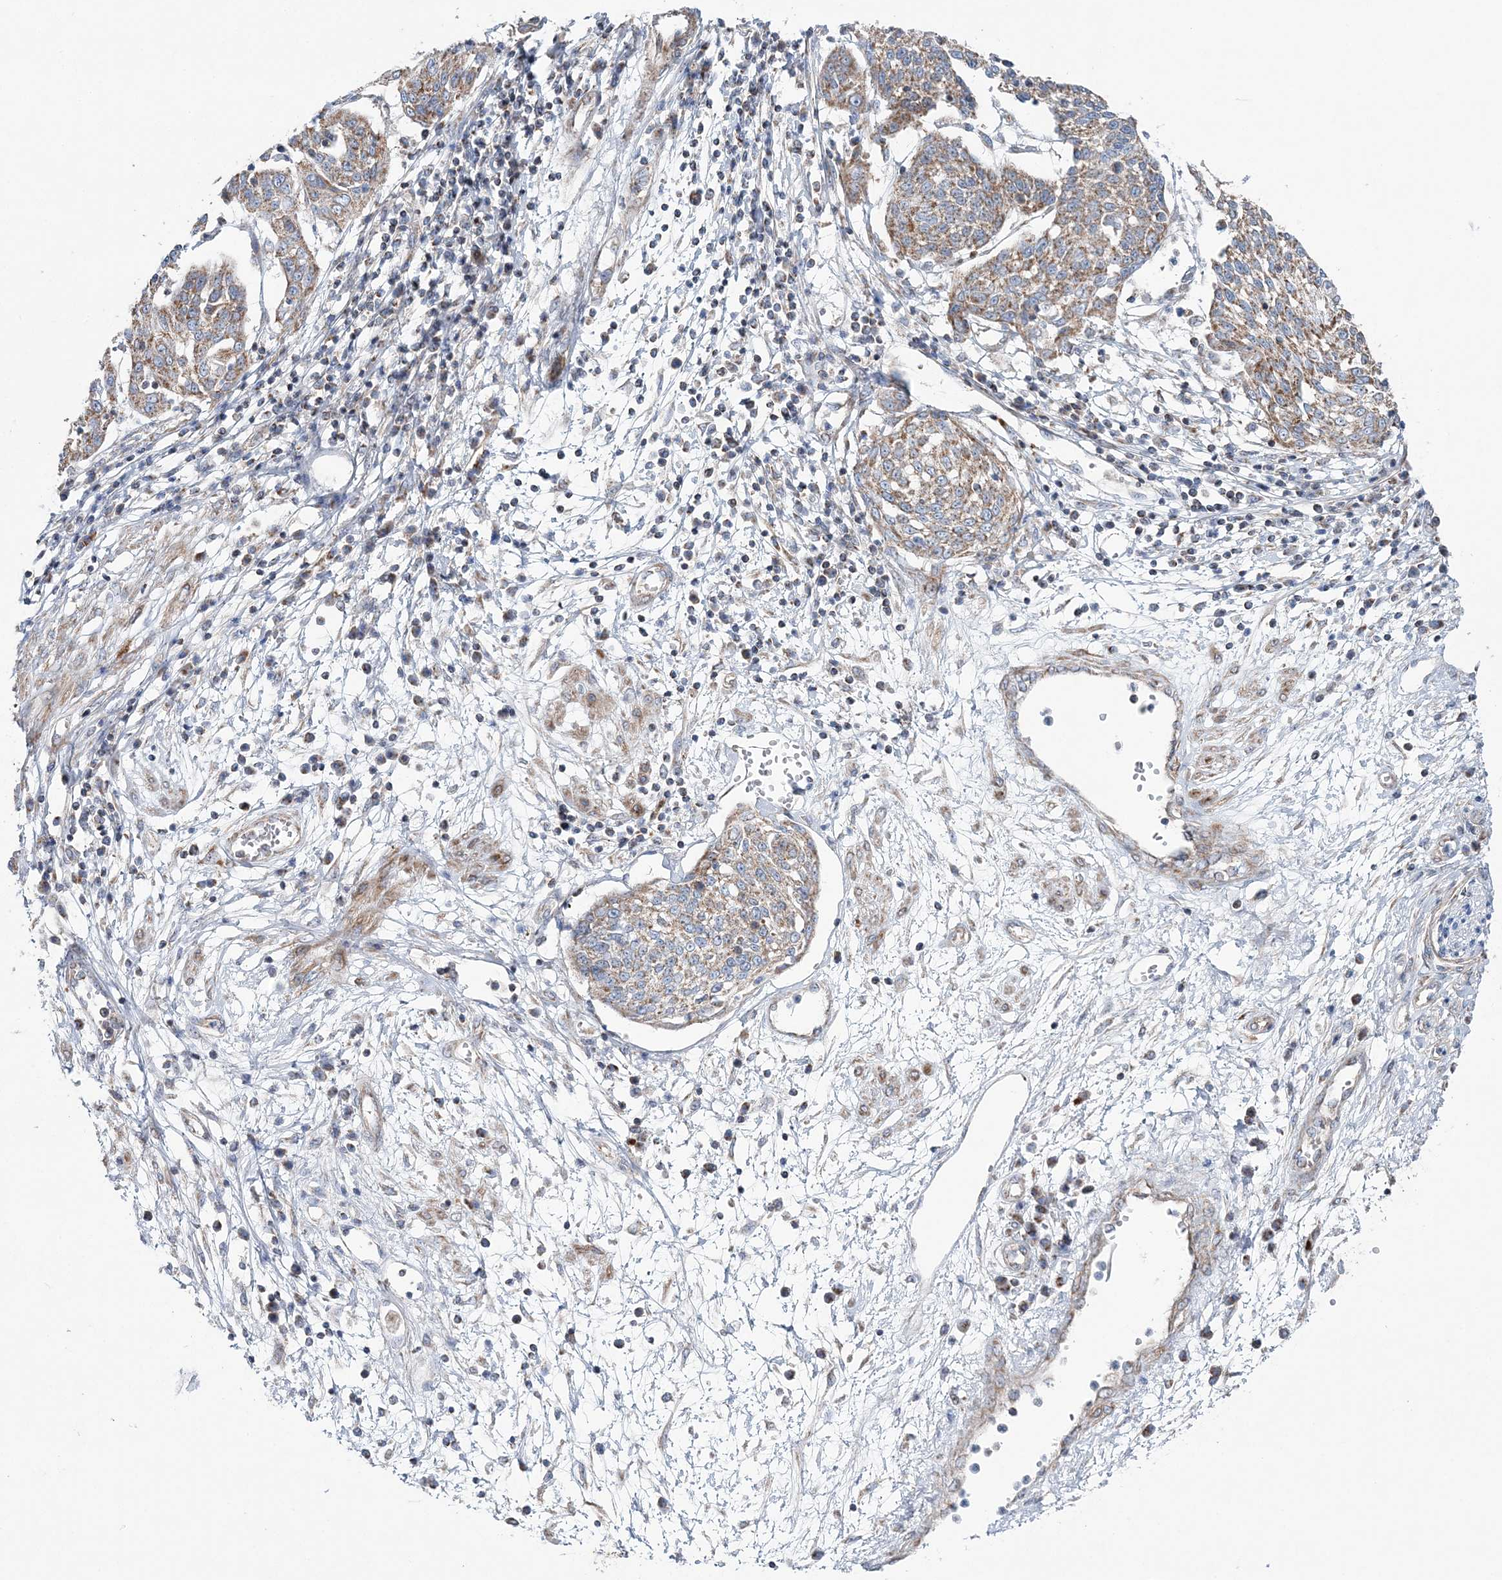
{"staining": {"intensity": "moderate", "quantity": ">75%", "location": "cytoplasmic/membranous"}, "tissue": "cervical cancer", "cell_type": "Tumor cells", "image_type": "cancer", "snomed": [{"axis": "morphology", "description": "Squamous cell carcinoma, NOS"}, {"axis": "topography", "description": "Cervix"}], "caption": "Immunohistochemical staining of cervical cancer reveals medium levels of moderate cytoplasmic/membranous protein expression in about >75% of tumor cells.", "gene": "OPA1", "patient": {"sex": "female", "age": 34}}